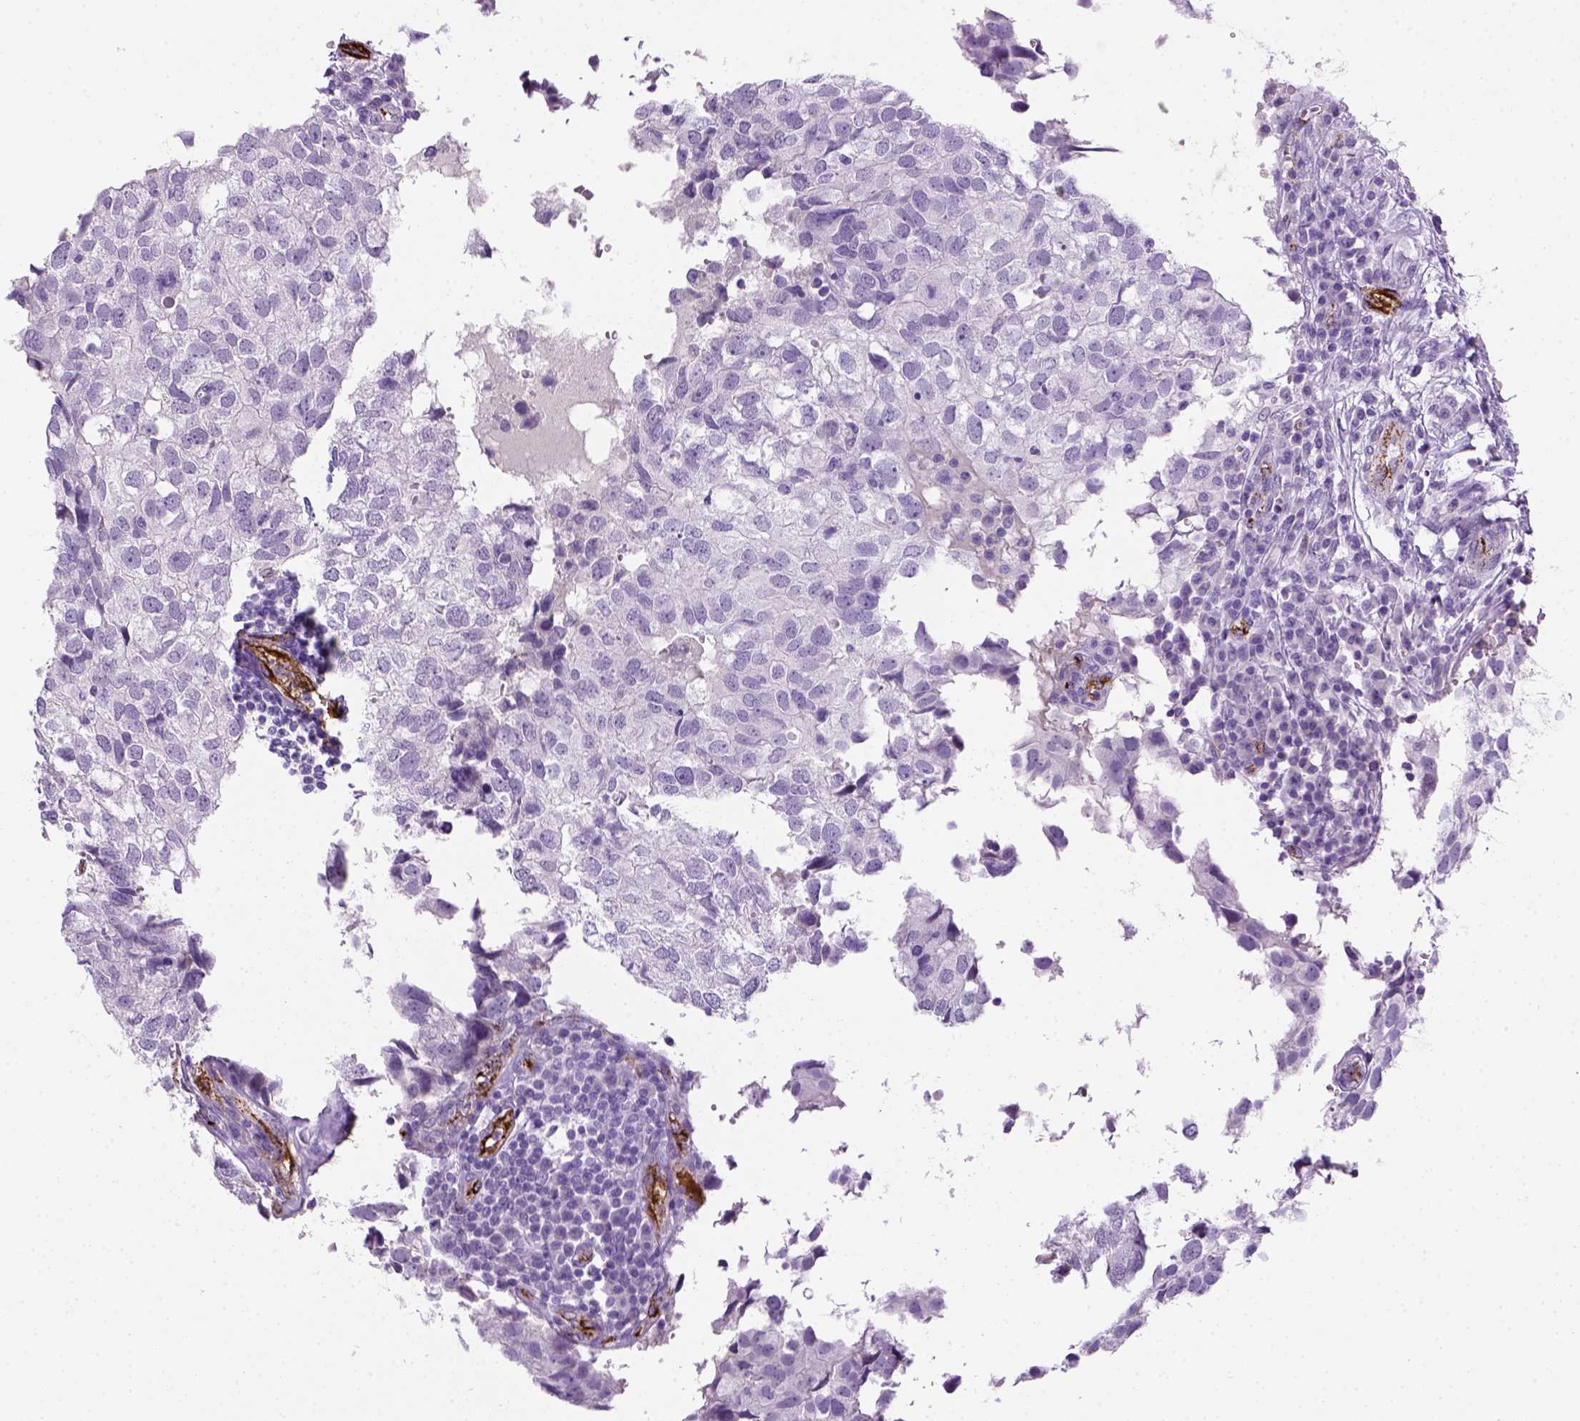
{"staining": {"intensity": "negative", "quantity": "none", "location": "none"}, "tissue": "breast cancer", "cell_type": "Tumor cells", "image_type": "cancer", "snomed": [{"axis": "morphology", "description": "Duct carcinoma"}, {"axis": "topography", "description": "Breast"}], "caption": "IHC image of human breast invasive ductal carcinoma stained for a protein (brown), which shows no expression in tumor cells. Nuclei are stained in blue.", "gene": "VWF", "patient": {"sex": "female", "age": 30}}